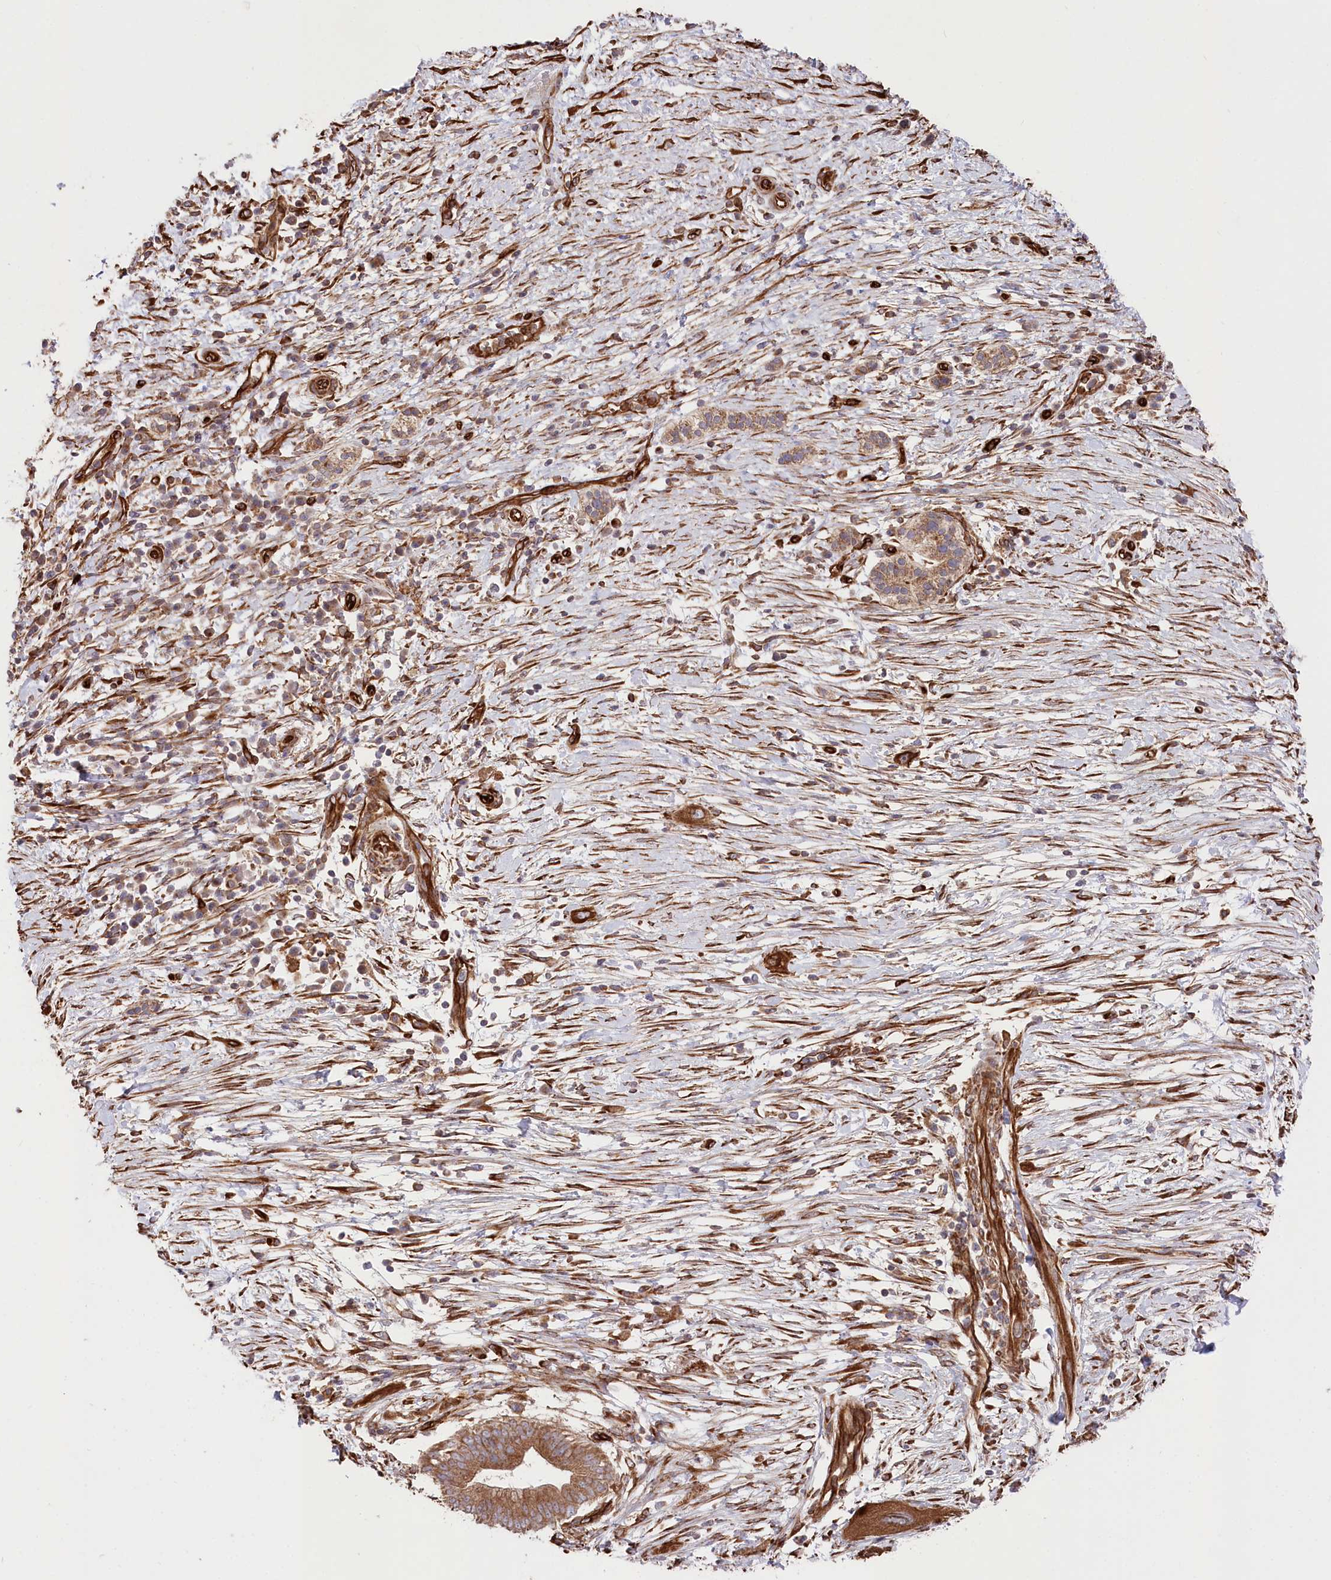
{"staining": {"intensity": "moderate", "quantity": ">75%", "location": "cytoplasmic/membranous"}, "tissue": "pancreatic cancer", "cell_type": "Tumor cells", "image_type": "cancer", "snomed": [{"axis": "morphology", "description": "Adenocarcinoma, NOS"}, {"axis": "topography", "description": "Pancreas"}], "caption": "Brown immunohistochemical staining in pancreatic cancer demonstrates moderate cytoplasmic/membranous positivity in approximately >75% of tumor cells.", "gene": "MTPAP", "patient": {"sex": "male", "age": 68}}